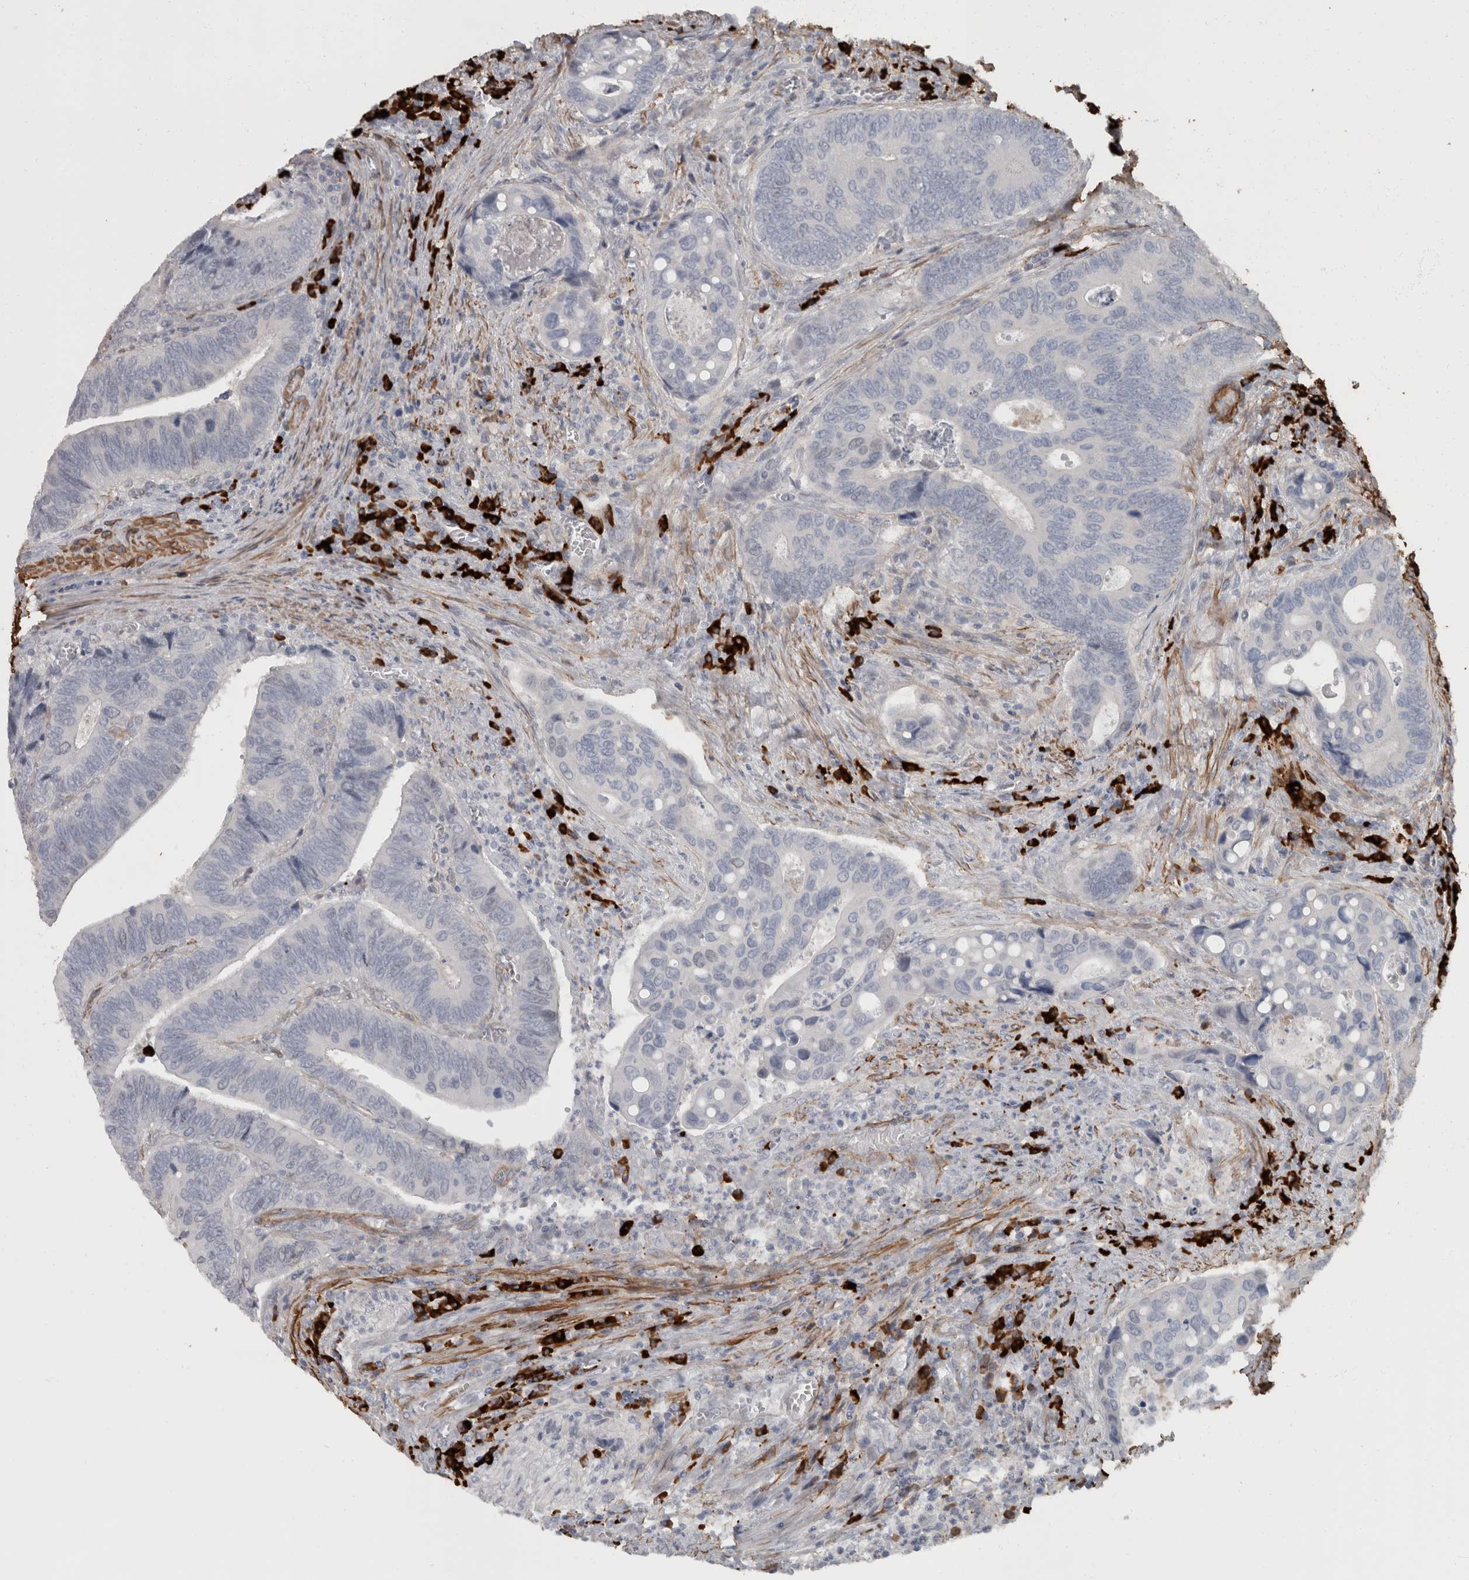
{"staining": {"intensity": "negative", "quantity": "none", "location": "none"}, "tissue": "colorectal cancer", "cell_type": "Tumor cells", "image_type": "cancer", "snomed": [{"axis": "morphology", "description": "Inflammation, NOS"}, {"axis": "morphology", "description": "Adenocarcinoma, NOS"}, {"axis": "topography", "description": "Colon"}], "caption": "A high-resolution micrograph shows IHC staining of colorectal cancer, which displays no significant staining in tumor cells. (DAB (3,3'-diaminobenzidine) immunohistochemistry (IHC), high magnification).", "gene": "MASTL", "patient": {"sex": "male", "age": 72}}